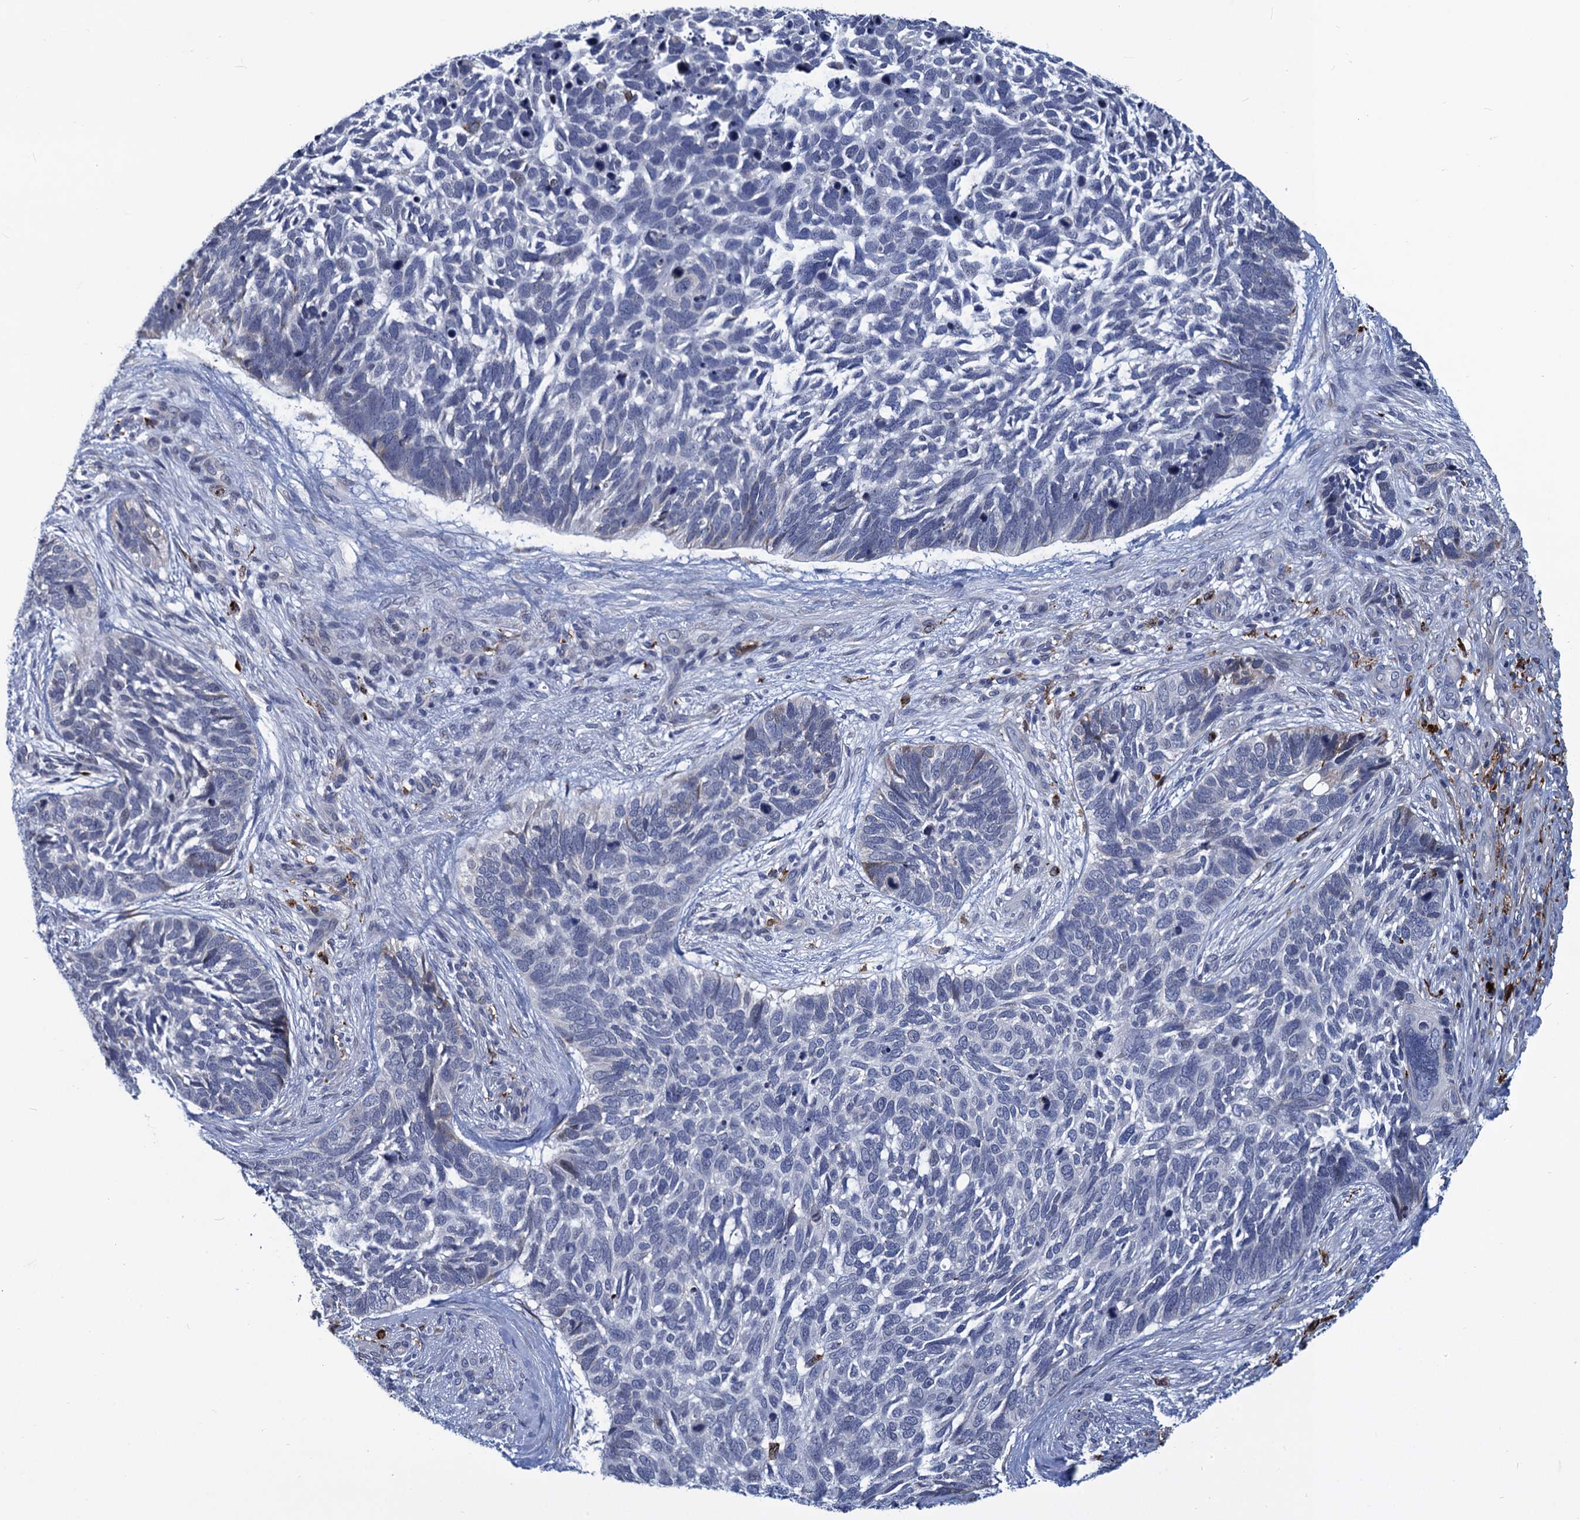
{"staining": {"intensity": "negative", "quantity": "none", "location": "none"}, "tissue": "skin cancer", "cell_type": "Tumor cells", "image_type": "cancer", "snomed": [{"axis": "morphology", "description": "Basal cell carcinoma"}, {"axis": "topography", "description": "Skin"}], "caption": "Immunohistochemistry (IHC) histopathology image of human skin cancer (basal cell carcinoma) stained for a protein (brown), which demonstrates no positivity in tumor cells.", "gene": "DNHD1", "patient": {"sex": "male", "age": 88}}